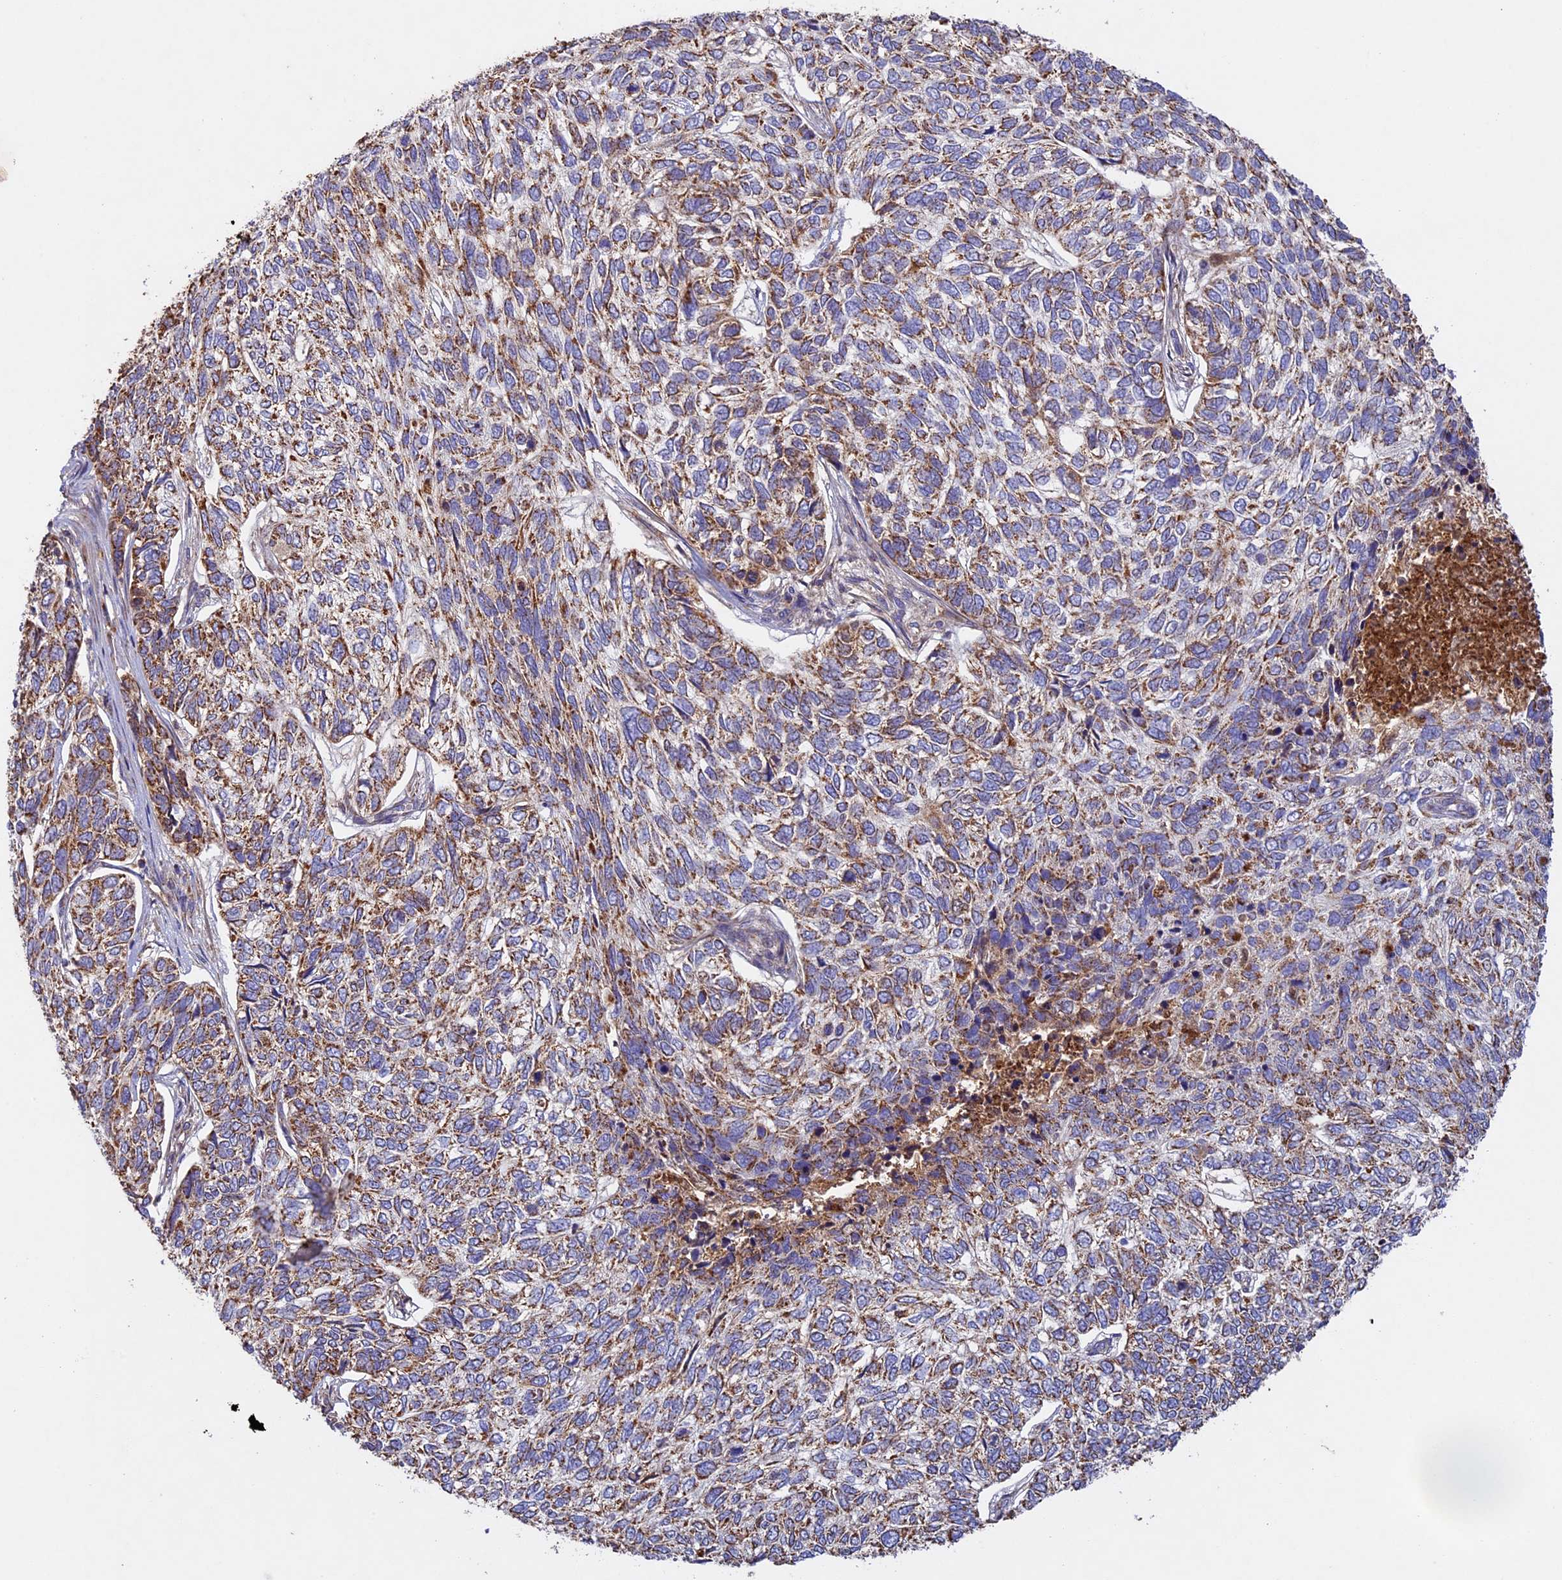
{"staining": {"intensity": "moderate", "quantity": ">75%", "location": "cytoplasmic/membranous"}, "tissue": "skin cancer", "cell_type": "Tumor cells", "image_type": "cancer", "snomed": [{"axis": "morphology", "description": "Basal cell carcinoma"}, {"axis": "topography", "description": "Skin"}], "caption": "Immunohistochemical staining of skin basal cell carcinoma displays medium levels of moderate cytoplasmic/membranous protein expression in approximately >75% of tumor cells. (Stains: DAB in brown, nuclei in blue, Microscopy: brightfield microscopy at high magnification).", "gene": "OCEL1", "patient": {"sex": "female", "age": 65}}